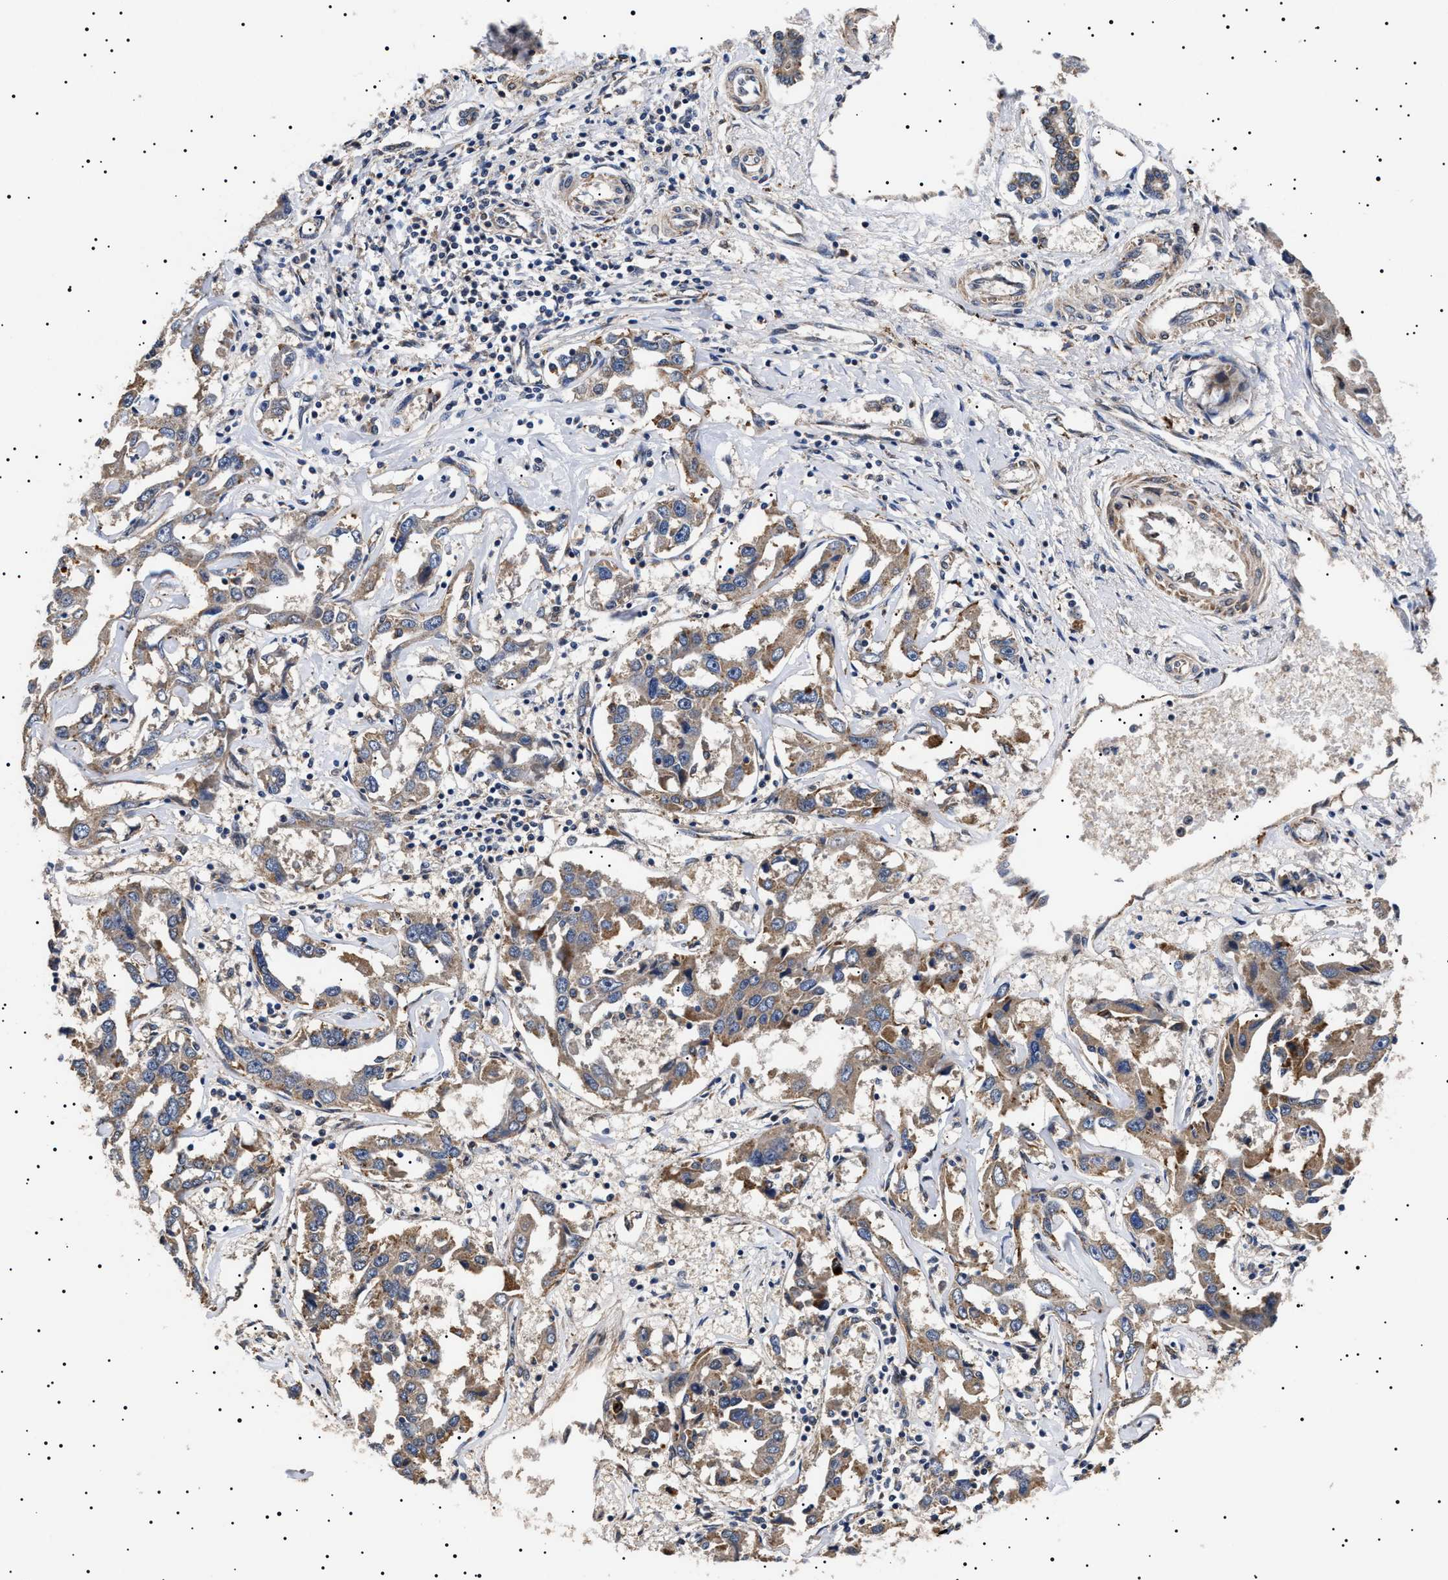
{"staining": {"intensity": "moderate", "quantity": ">75%", "location": "cytoplasmic/membranous"}, "tissue": "liver cancer", "cell_type": "Tumor cells", "image_type": "cancer", "snomed": [{"axis": "morphology", "description": "Cholangiocarcinoma"}, {"axis": "topography", "description": "Liver"}], "caption": "Liver cholangiocarcinoma stained with DAB IHC exhibits medium levels of moderate cytoplasmic/membranous expression in approximately >75% of tumor cells. Immunohistochemistry stains the protein of interest in brown and the nuclei are stained blue.", "gene": "RAB34", "patient": {"sex": "male", "age": 59}}